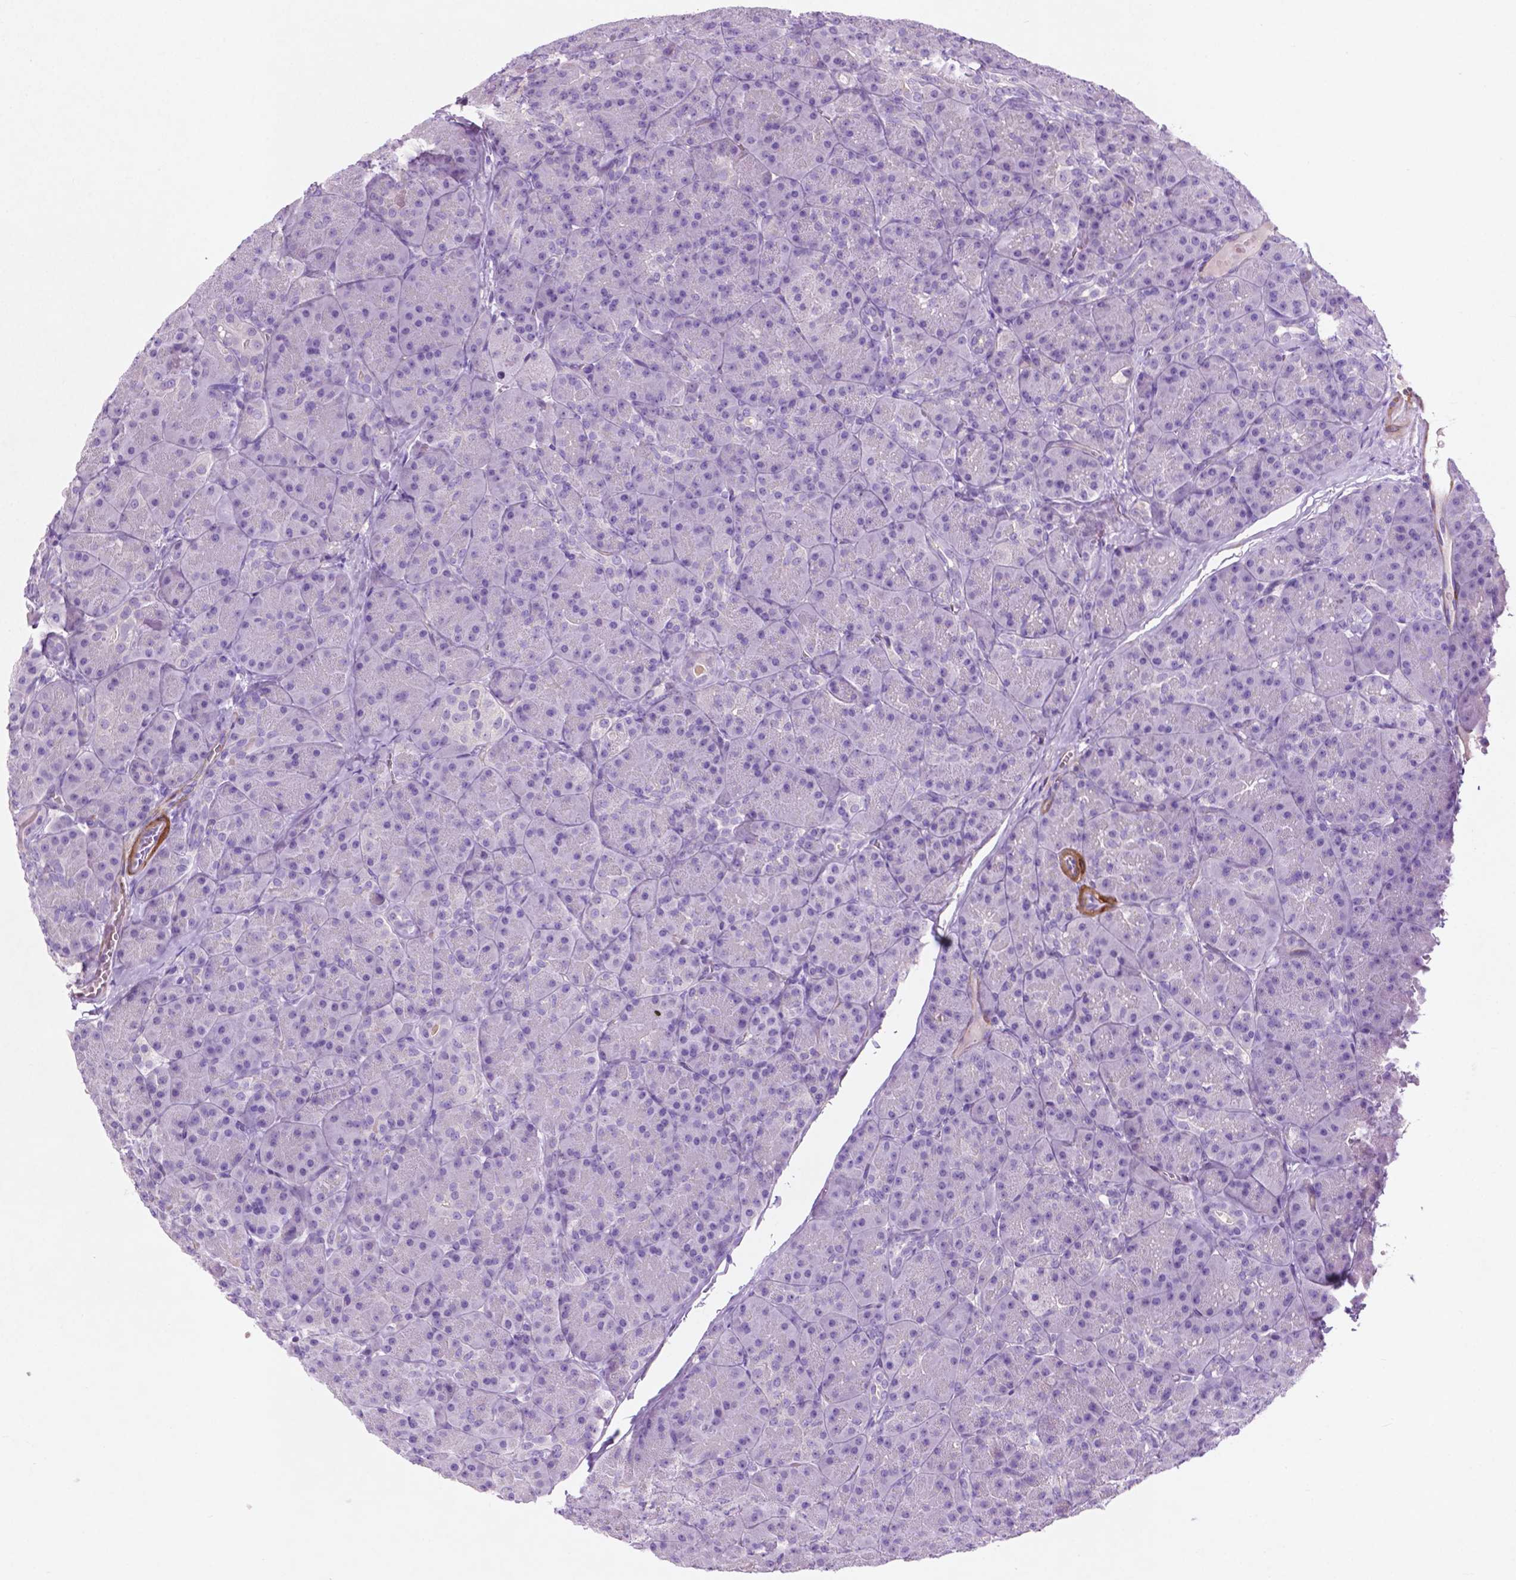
{"staining": {"intensity": "negative", "quantity": "none", "location": "none"}, "tissue": "pancreas", "cell_type": "Exocrine glandular cells", "image_type": "normal", "snomed": [{"axis": "morphology", "description": "Normal tissue, NOS"}, {"axis": "topography", "description": "Pancreas"}], "caption": "The immunohistochemistry micrograph has no significant expression in exocrine glandular cells of pancreas.", "gene": "ASPG", "patient": {"sex": "male", "age": 57}}